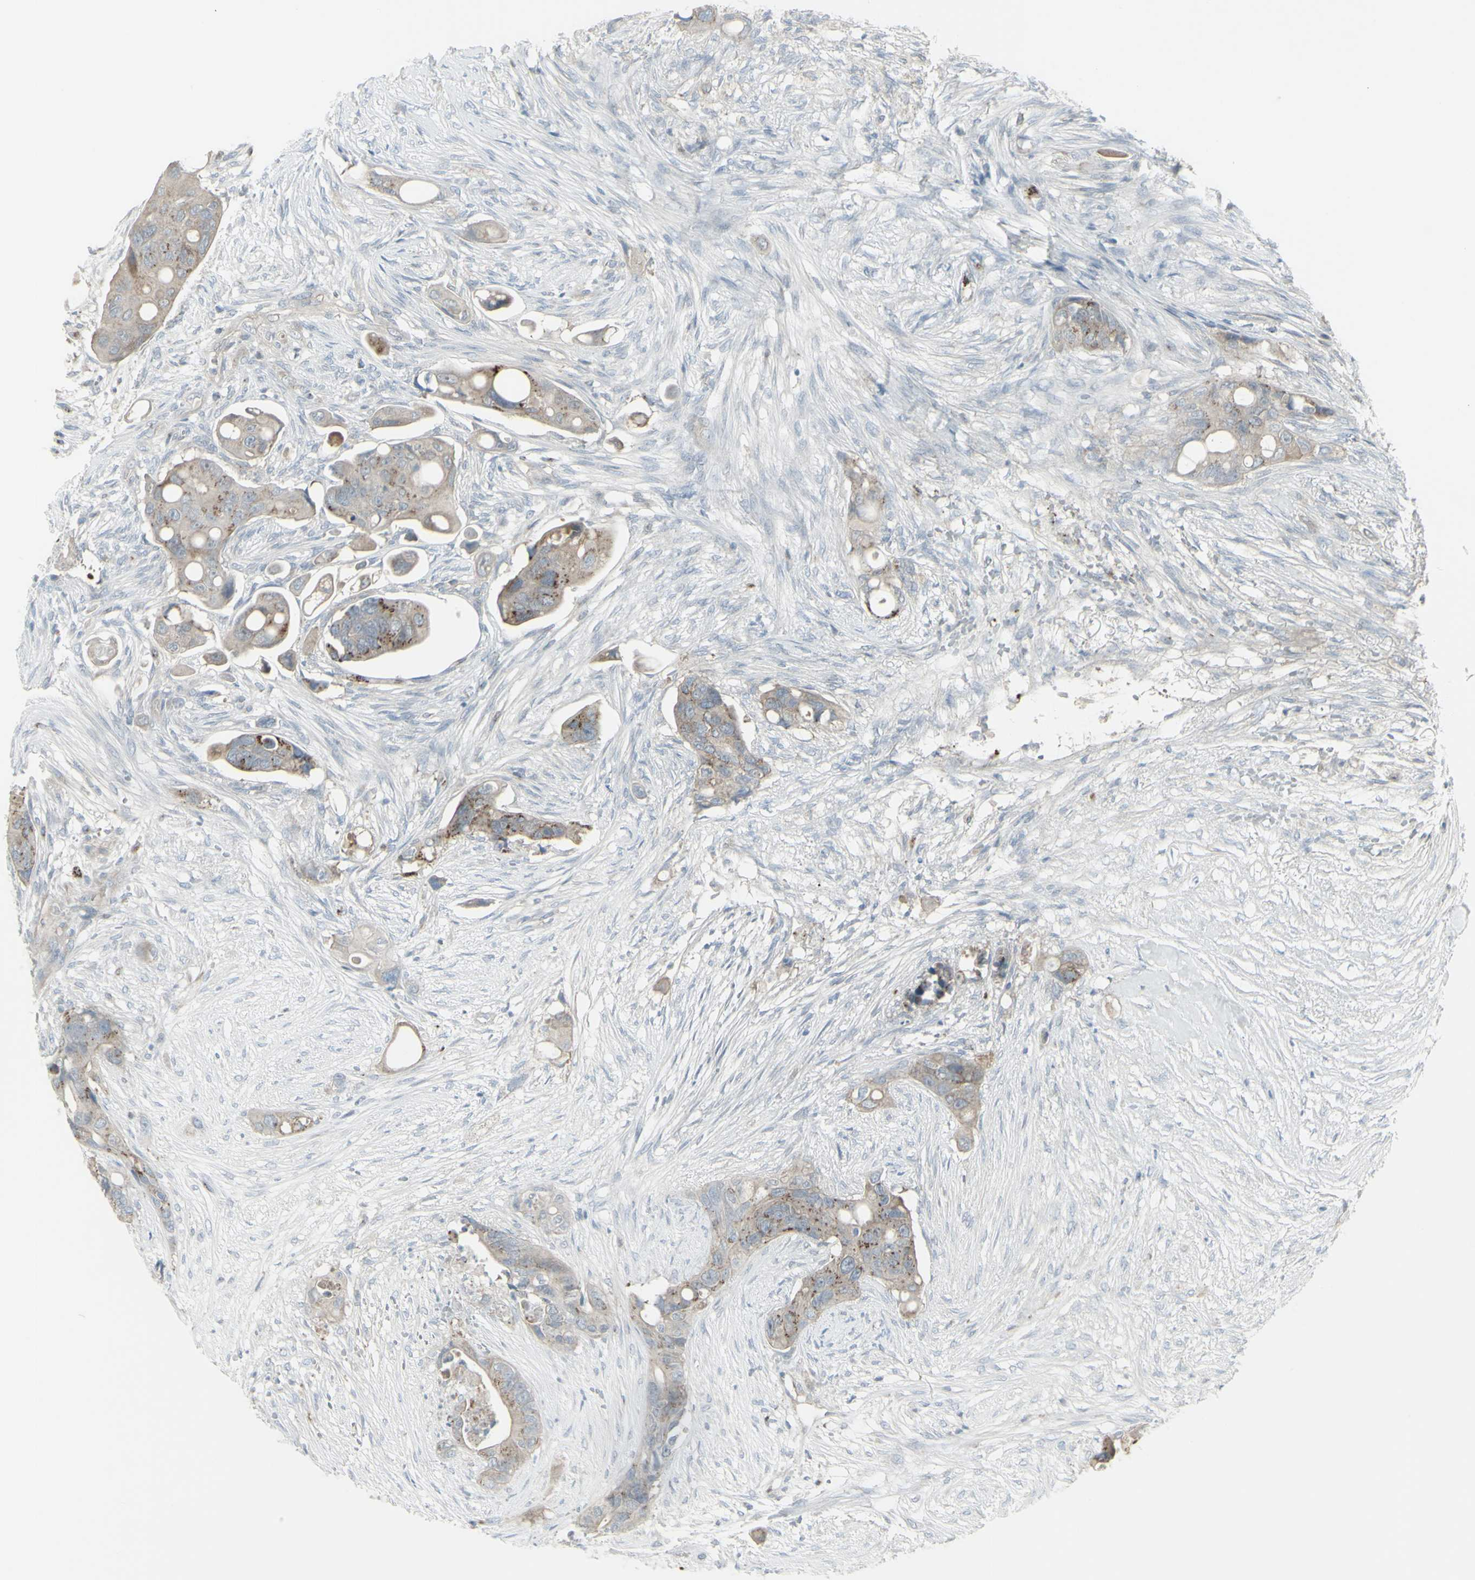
{"staining": {"intensity": "moderate", "quantity": ">75%", "location": "cytoplasmic/membranous"}, "tissue": "colorectal cancer", "cell_type": "Tumor cells", "image_type": "cancer", "snomed": [{"axis": "morphology", "description": "Adenocarcinoma, NOS"}, {"axis": "topography", "description": "Colon"}], "caption": "Approximately >75% of tumor cells in adenocarcinoma (colorectal) show moderate cytoplasmic/membranous protein positivity as visualized by brown immunohistochemical staining.", "gene": "GALNT6", "patient": {"sex": "female", "age": 57}}